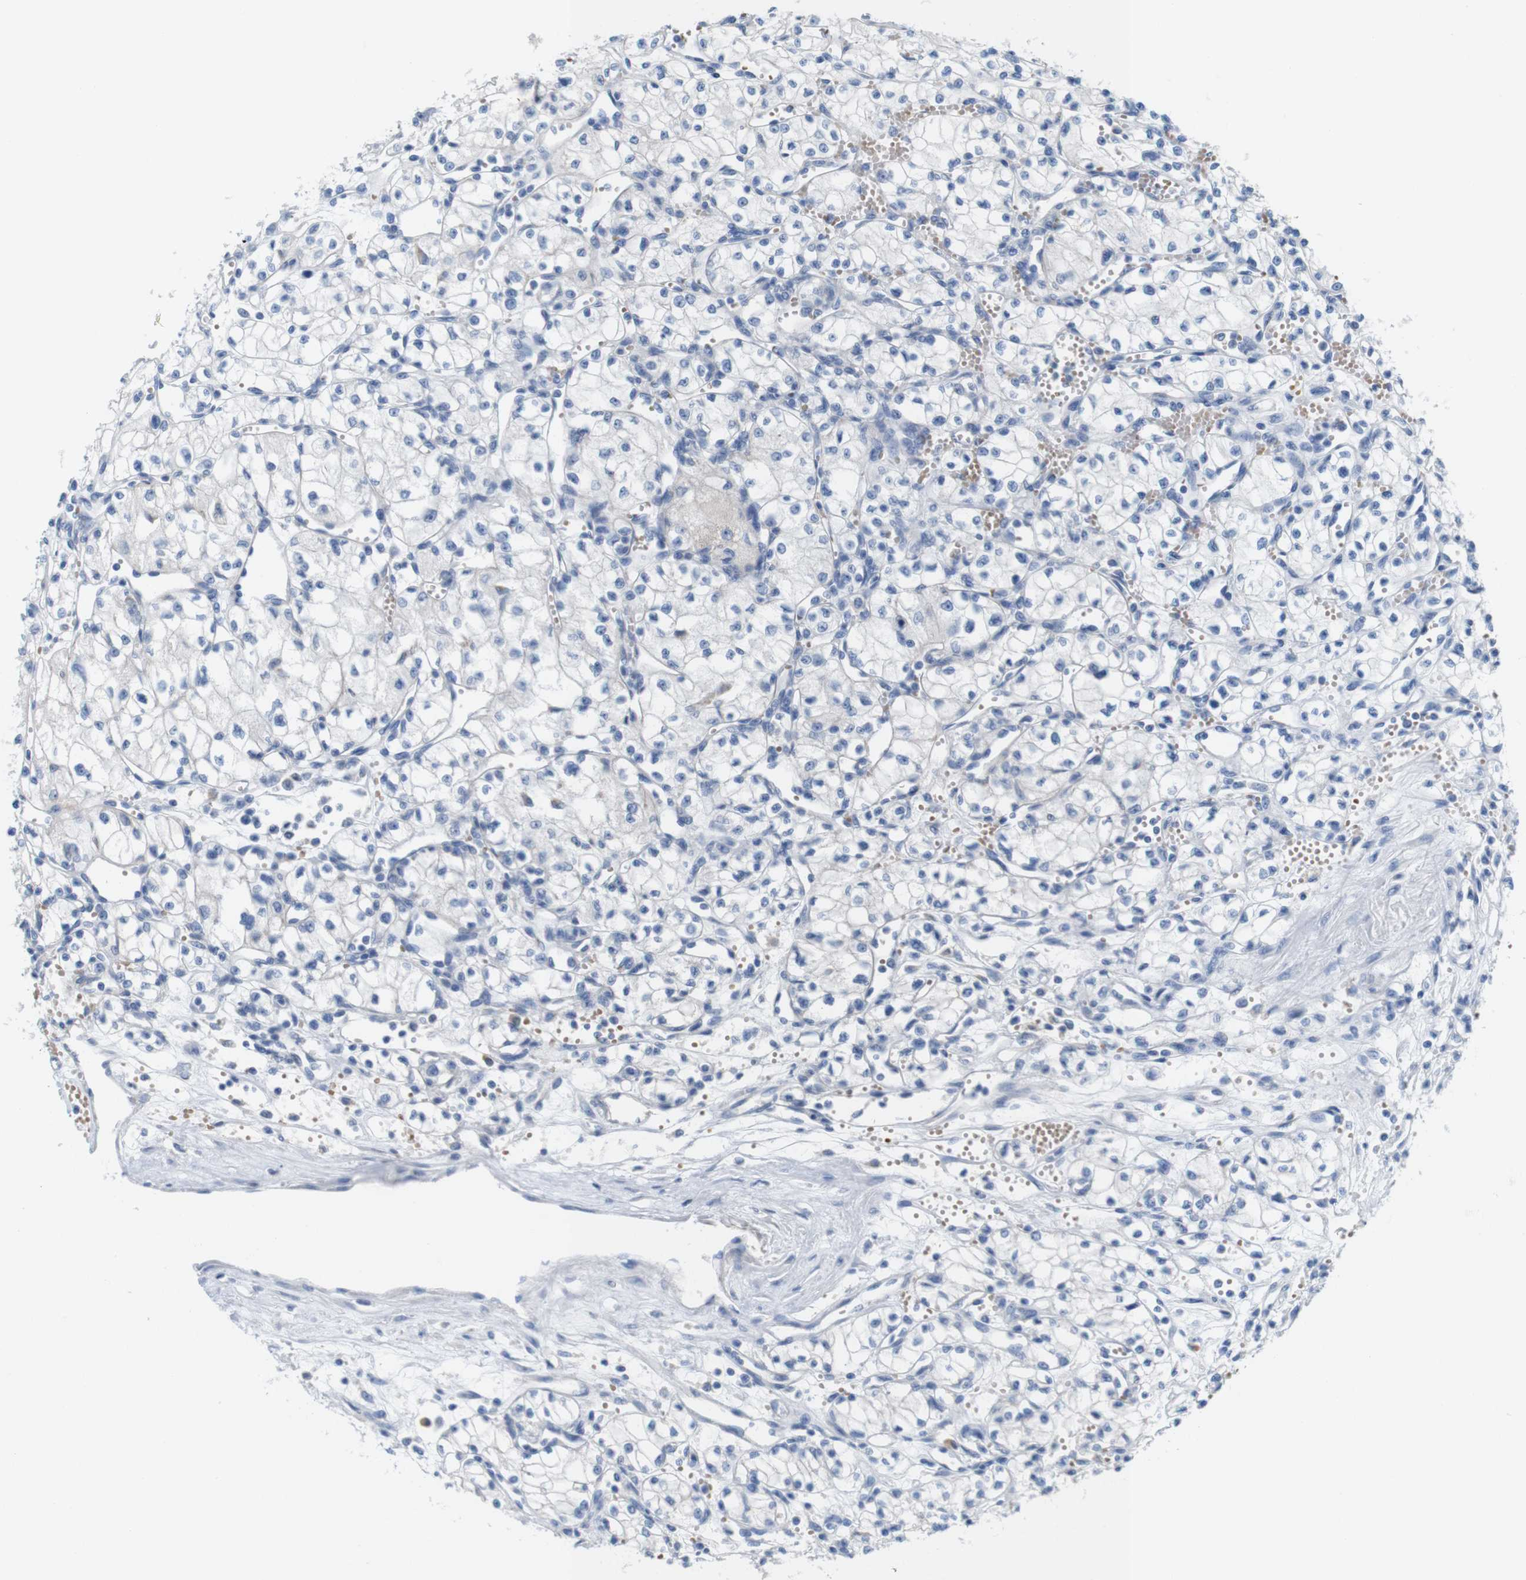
{"staining": {"intensity": "negative", "quantity": "none", "location": "none"}, "tissue": "renal cancer", "cell_type": "Tumor cells", "image_type": "cancer", "snomed": [{"axis": "morphology", "description": "Normal tissue, NOS"}, {"axis": "morphology", "description": "Adenocarcinoma, NOS"}, {"axis": "topography", "description": "Kidney"}], "caption": "High magnification brightfield microscopy of renal cancer (adenocarcinoma) stained with DAB (brown) and counterstained with hematoxylin (blue): tumor cells show no significant positivity.", "gene": "IGSF8", "patient": {"sex": "male", "age": 59}}